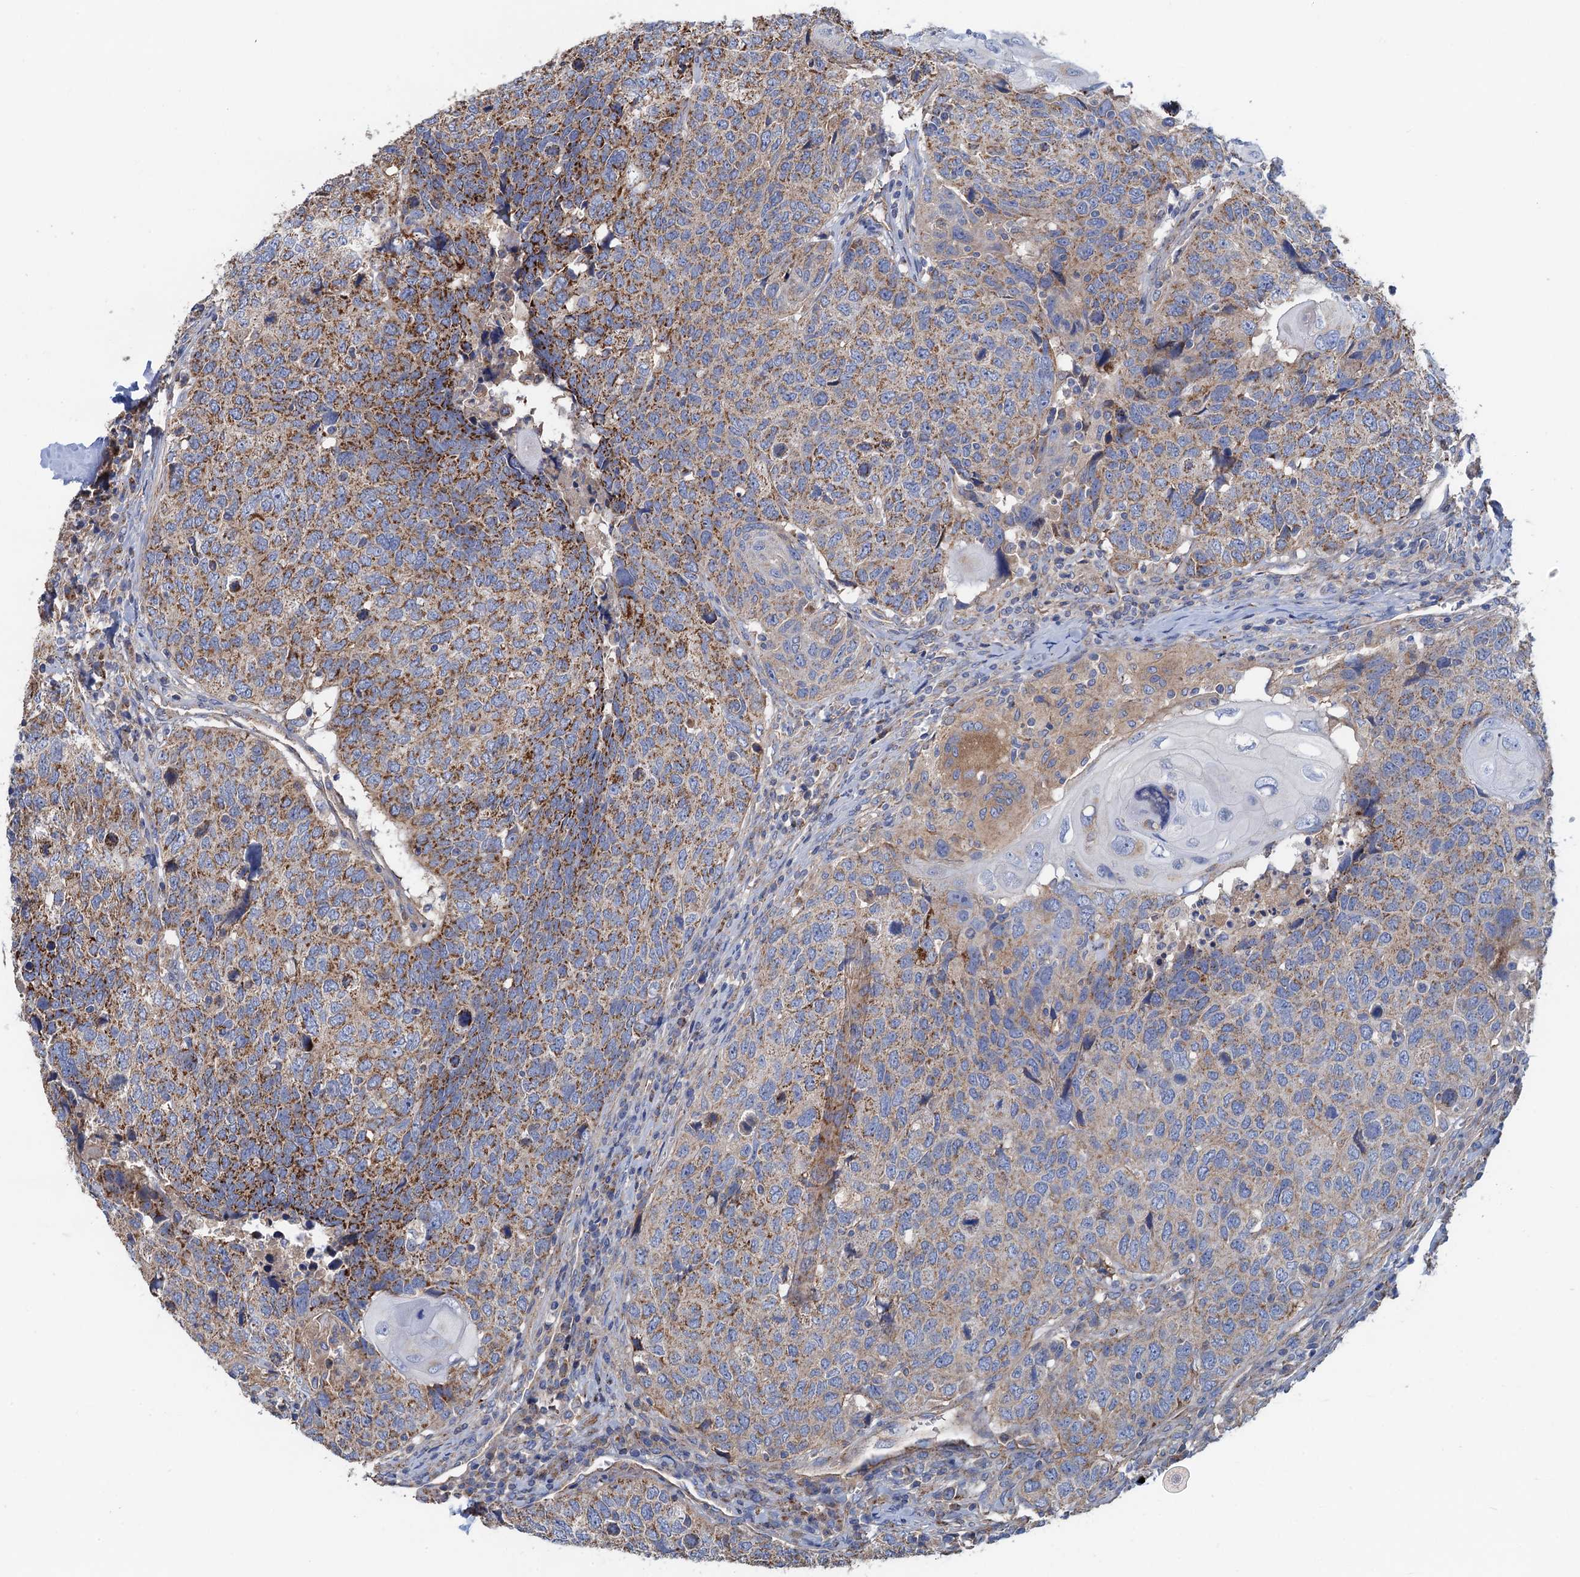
{"staining": {"intensity": "moderate", "quantity": "25%-75%", "location": "cytoplasmic/membranous"}, "tissue": "head and neck cancer", "cell_type": "Tumor cells", "image_type": "cancer", "snomed": [{"axis": "morphology", "description": "Squamous cell carcinoma, NOS"}, {"axis": "topography", "description": "Head-Neck"}], "caption": "Head and neck cancer stained for a protein (brown) displays moderate cytoplasmic/membranous positive staining in approximately 25%-75% of tumor cells.", "gene": "GCSH", "patient": {"sex": "male", "age": 66}}